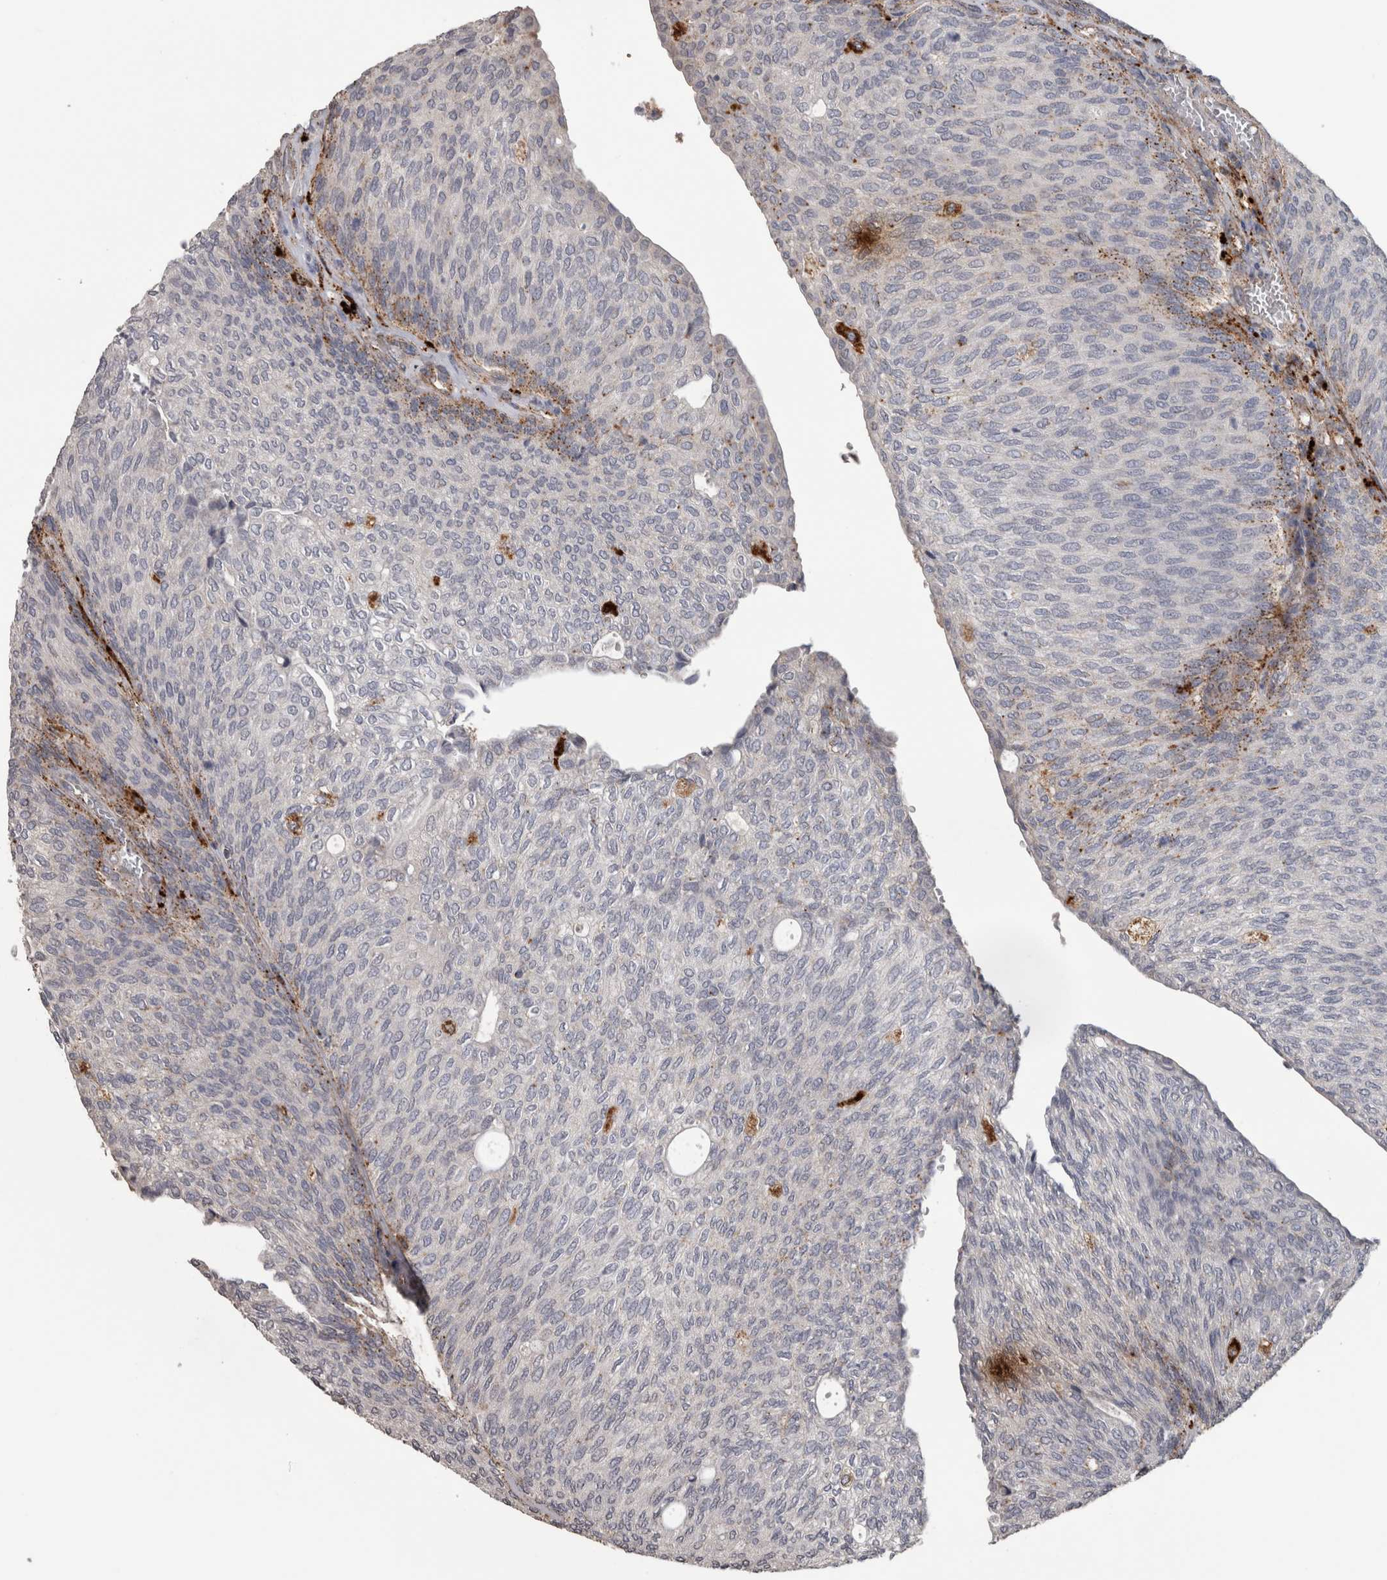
{"staining": {"intensity": "weak", "quantity": "<25%", "location": "cytoplasmic/membranous"}, "tissue": "urothelial cancer", "cell_type": "Tumor cells", "image_type": "cancer", "snomed": [{"axis": "morphology", "description": "Urothelial carcinoma, Low grade"}, {"axis": "topography", "description": "Urinary bladder"}], "caption": "This is a photomicrograph of IHC staining of low-grade urothelial carcinoma, which shows no staining in tumor cells.", "gene": "CTSZ", "patient": {"sex": "female", "age": 79}}